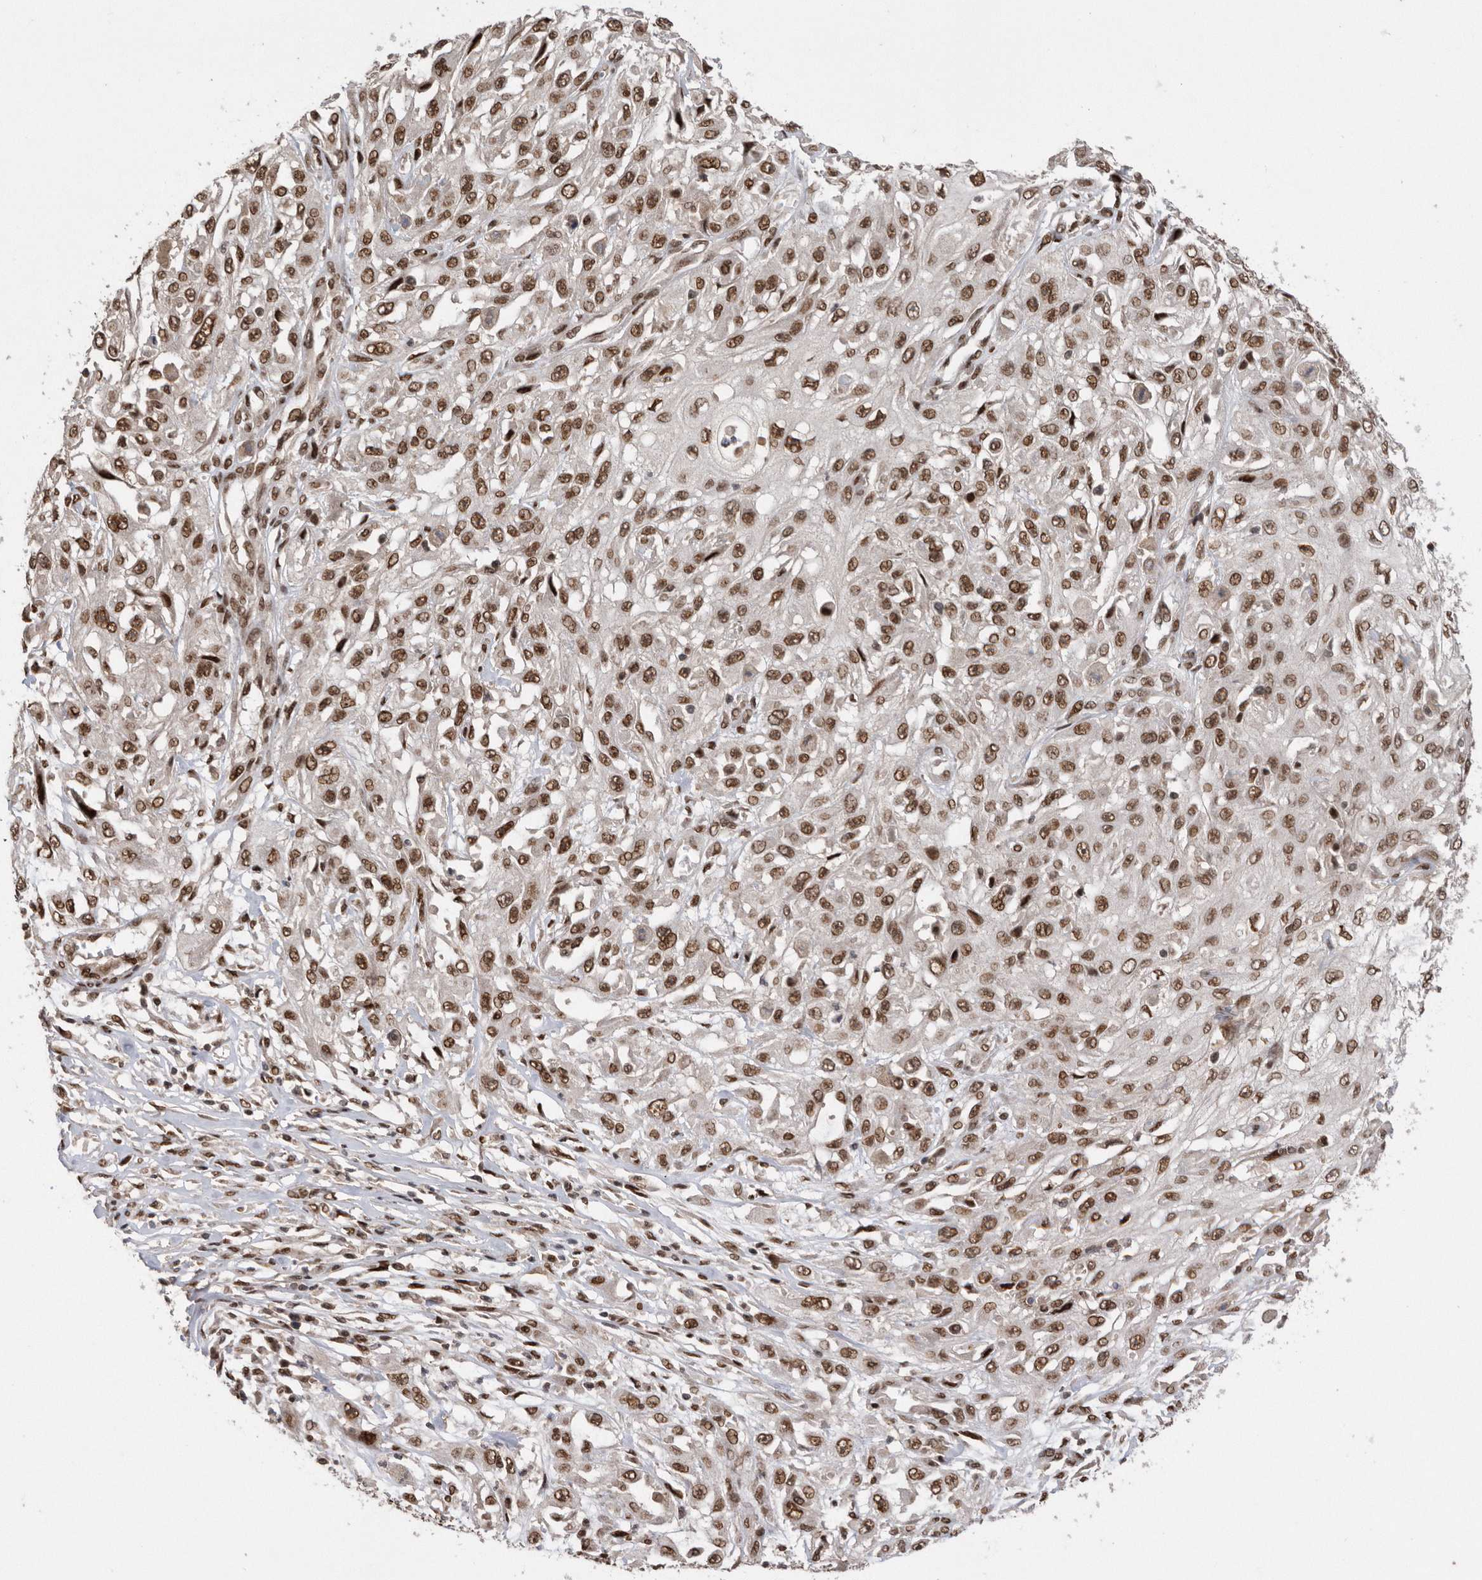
{"staining": {"intensity": "moderate", "quantity": ">75%", "location": "nuclear"}, "tissue": "skin cancer", "cell_type": "Tumor cells", "image_type": "cancer", "snomed": [{"axis": "morphology", "description": "Squamous cell carcinoma, NOS"}, {"axis": "morphology", "description": "Squamous cell carcinoma, metastatic, NOS"}, {"axis": "topography", "description": "Skin"}, {"axis": "topography", "description": "Lymph node"}], "caption": "Tumor cells exhibit moderate nuclear positivity in approximately >75% of cells in skin cancer.", "gene": "TDRD3", "patient": {"sex": "male", "age": 75}}